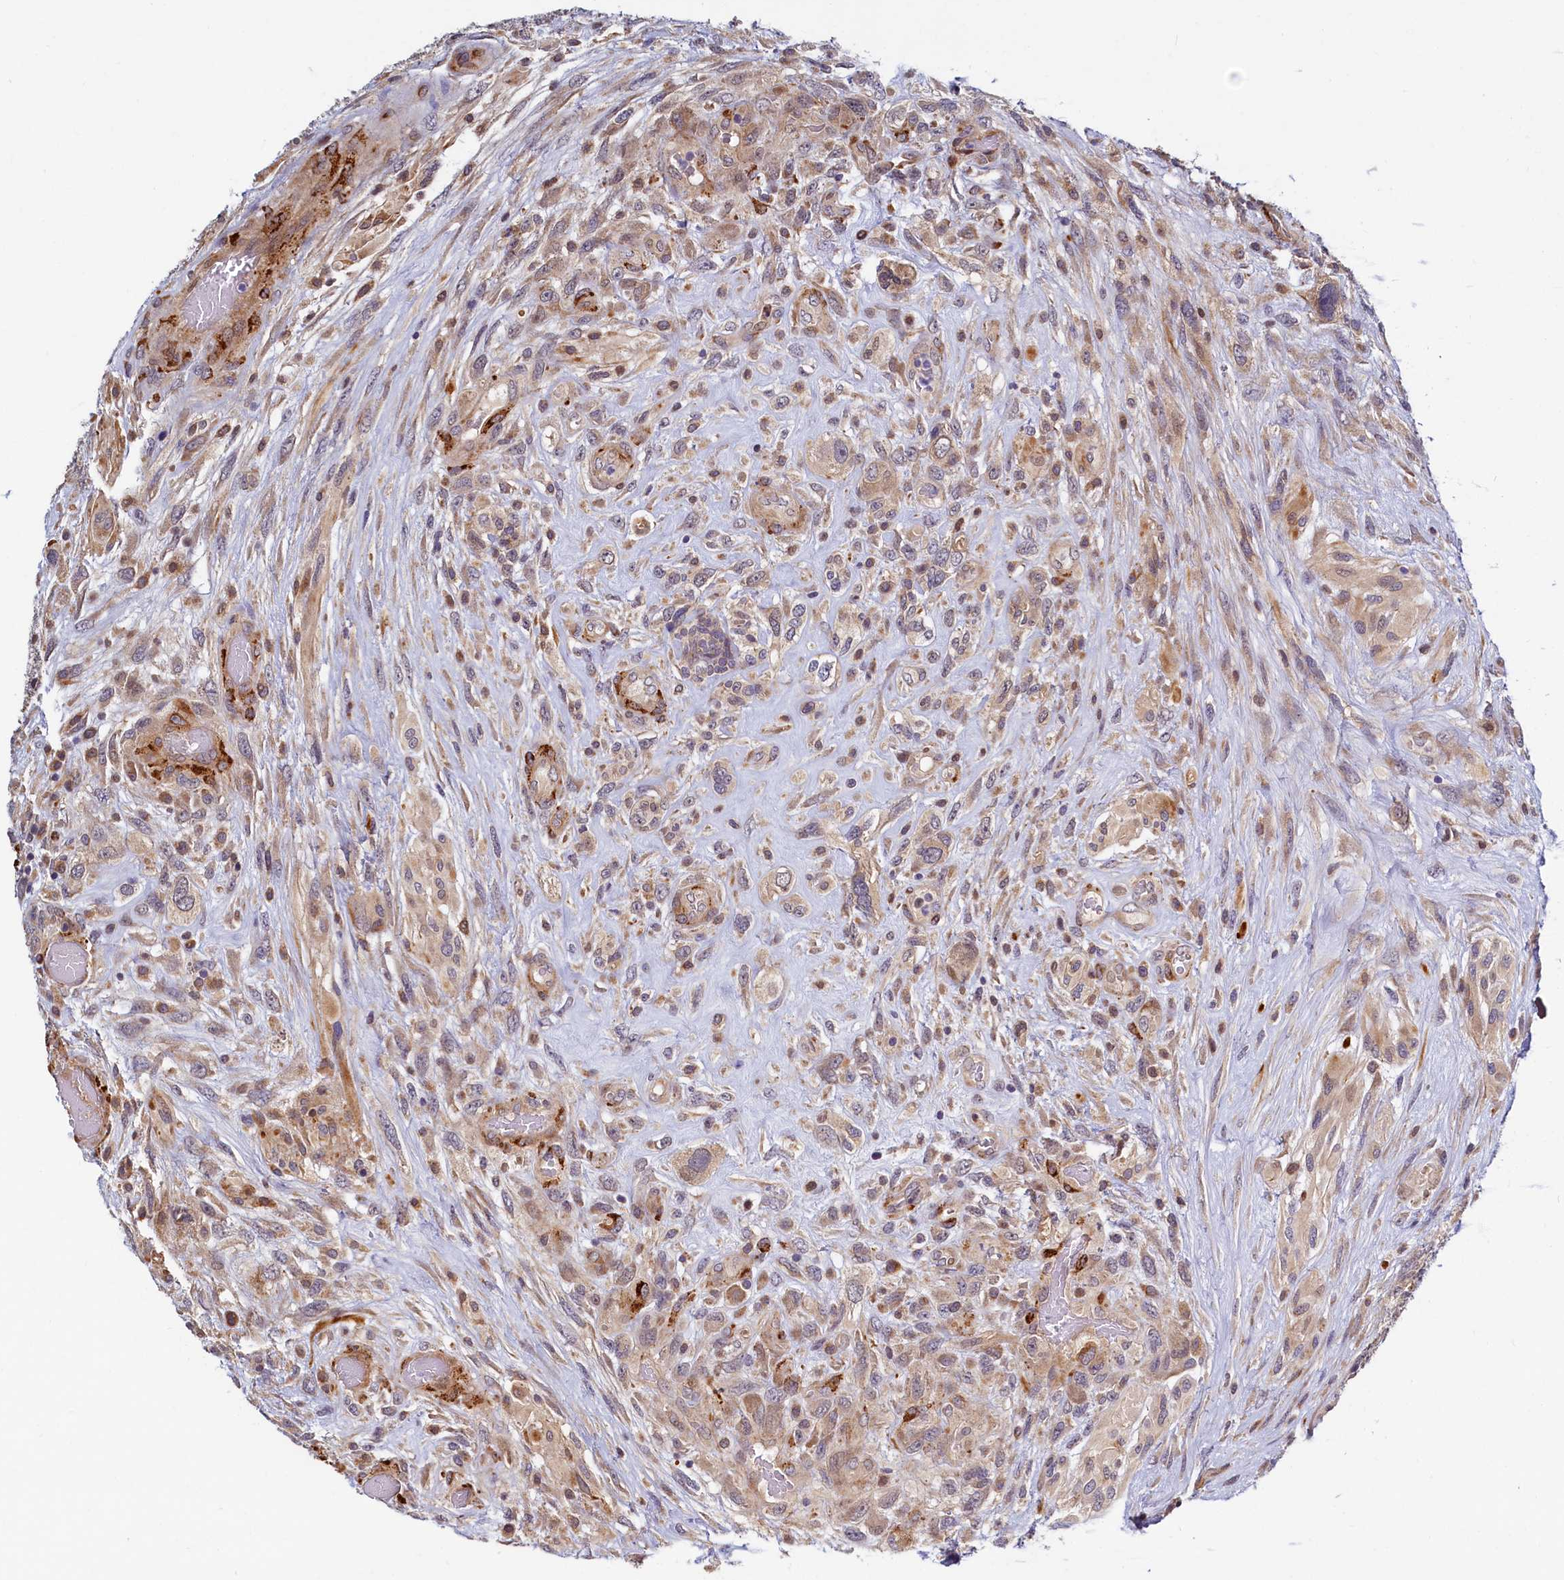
{"staining": {"intensity": "weak", "quantity": "<25%", "location": "cytoplasmic/membranous"}, "tissue": "glioma", "cell_type": "Tumor cells", "image_type": "cancer", "snomed": [{"axis": "morphology", "description": "Glioma, malignant, High grade"}, {"axis": "topography", "description": "Brain"}], "caption": "Tumor cells show no significant protein staining in malignant high-grade glioma. The staining was performed using DAB (3,3'-diaminobenzidine) to visualize the protein expression in brown, while the nuclei were stained in blue with hematoxylin (Magnification: 20x).", "gene": "SLC16A14", "patient": {"sex": "male", "age": 61}}